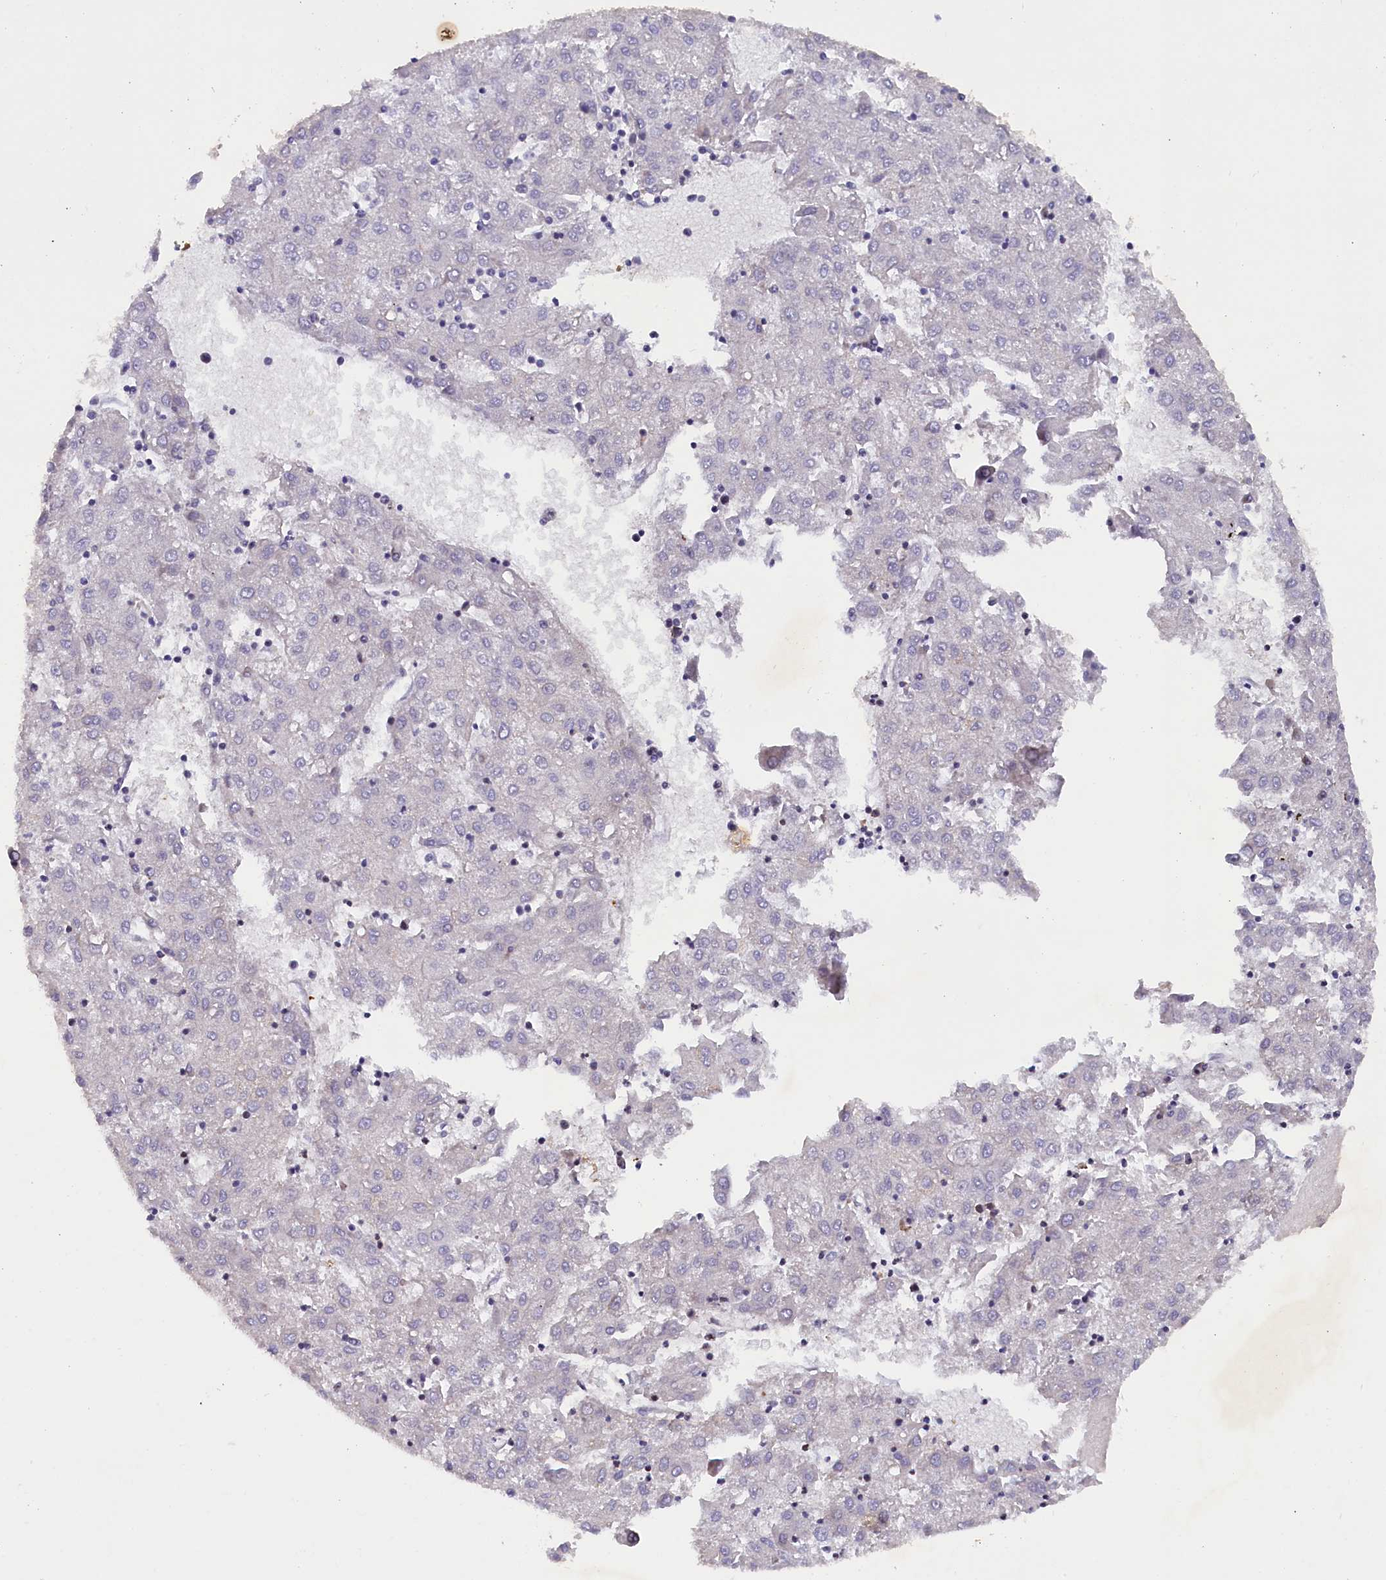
{"staining": {"intensity": "negative", "quantity": "none", "location": "none"}, "tissue": "liver cancer", "cell_type": "Tumor cells", "image_type": "cancer", "snomed": [{"axis": "morphology", "description": "Carcinoma, Hepatocellular, NOS"}, {"axis": "topography", "description": "Liver"}], "caption": "Protein analysis of liver cancer exhibits no significant positivity in tumor cells.", "gene": "JPT2", "patient": {"sex": "male", "age": 72}}